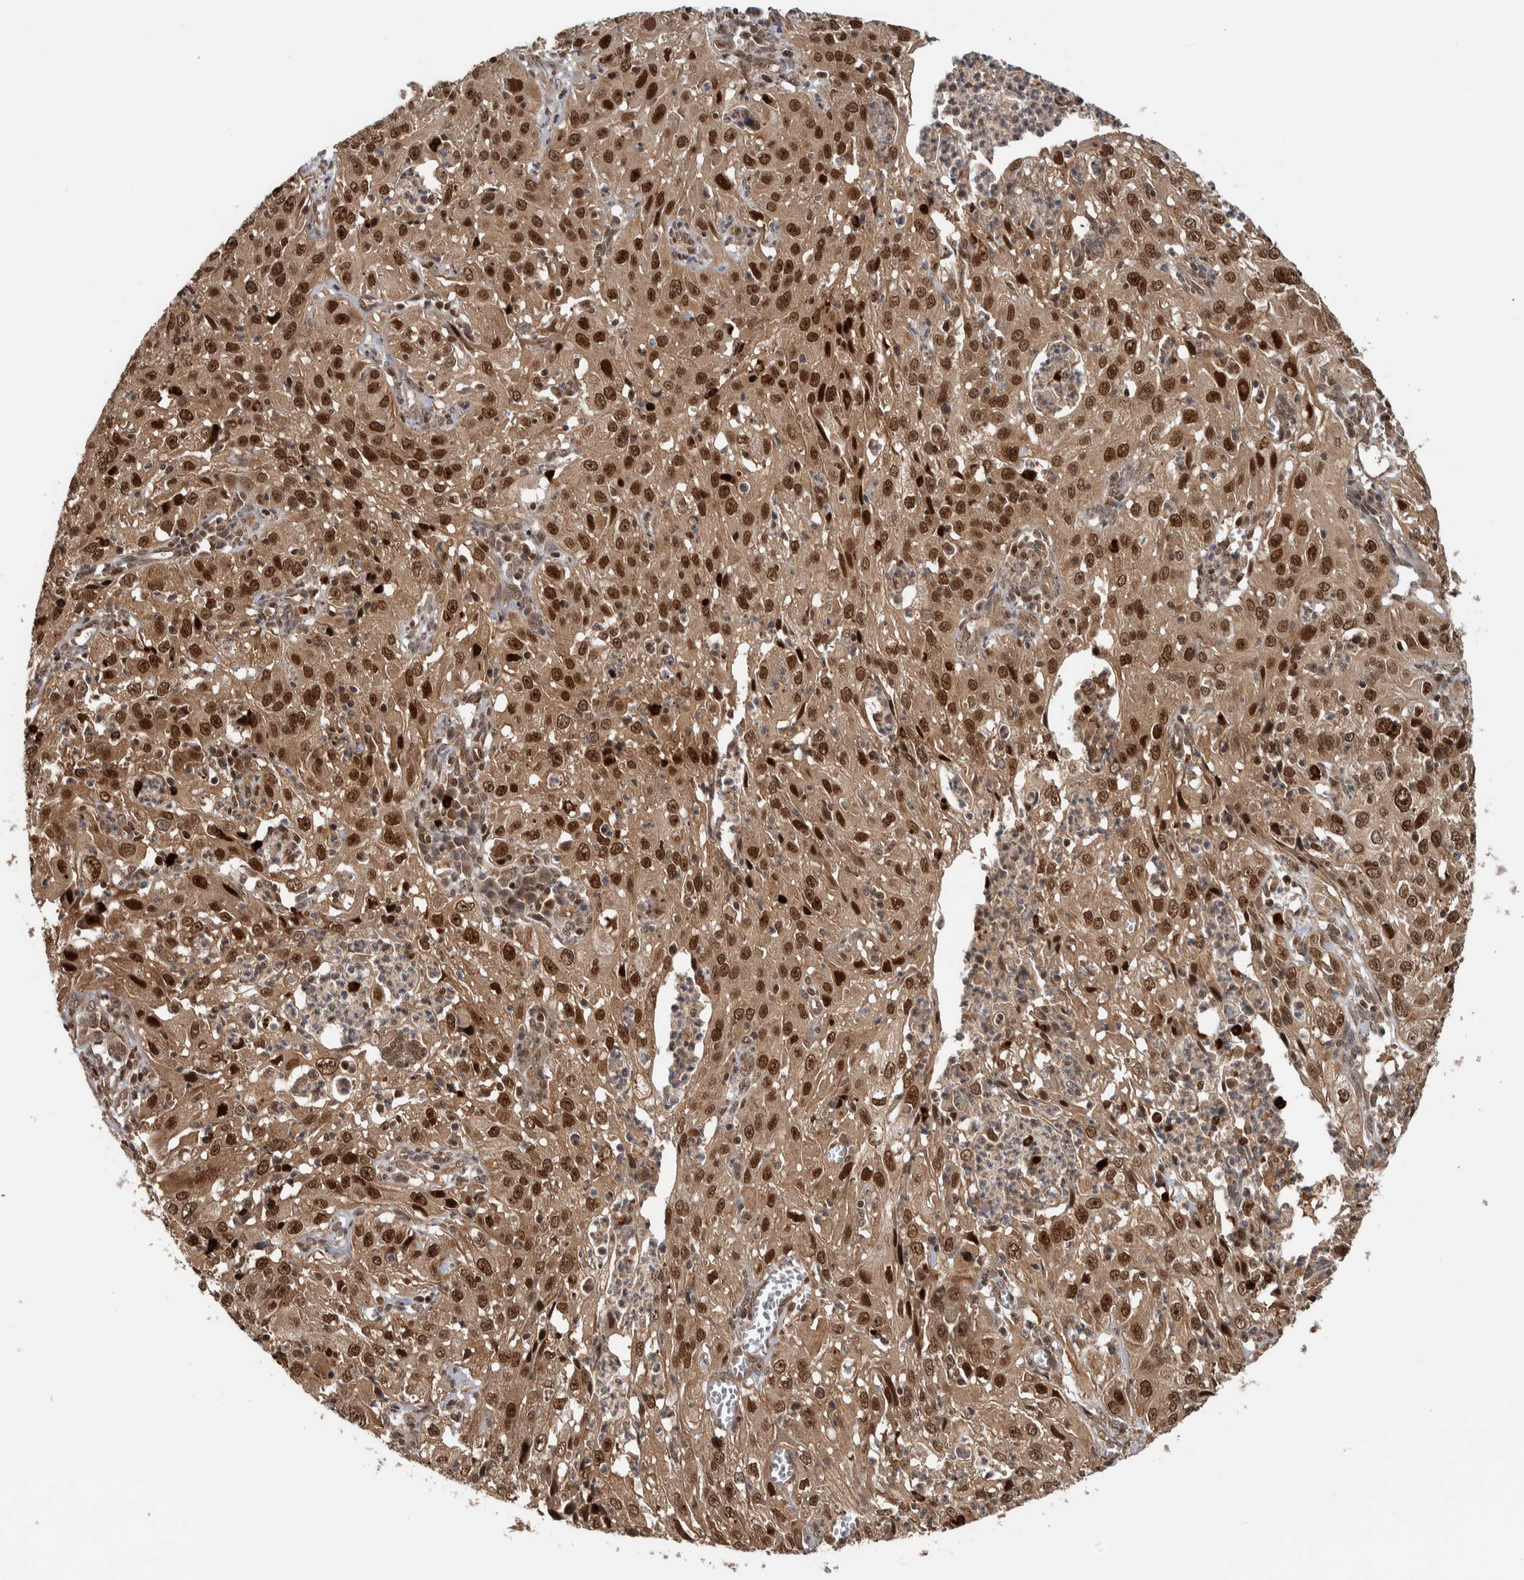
{"staining": {"intensity": "strong", "quantity": ">75%", "location": "cytoplasmic/membranous,nuclear"}, "tissue": "cervical cancer", "cell_type": "Tumor cells", "image_type": "cancer", "snomed": [{"axis": "morphology", "description": "Squamous cell carcinoma, NOS"}, {"axis": "topography", "description": "Cervix"}], "caption": "An image showing strong cytoplasmic/membranous and nuclear staining in about >75% of tumor cells in cervical cancer, as visualized by brown immunohistochemical staining.", "gene": "RPS6KA4", "patient": {"sex": "female", "age": 32}}